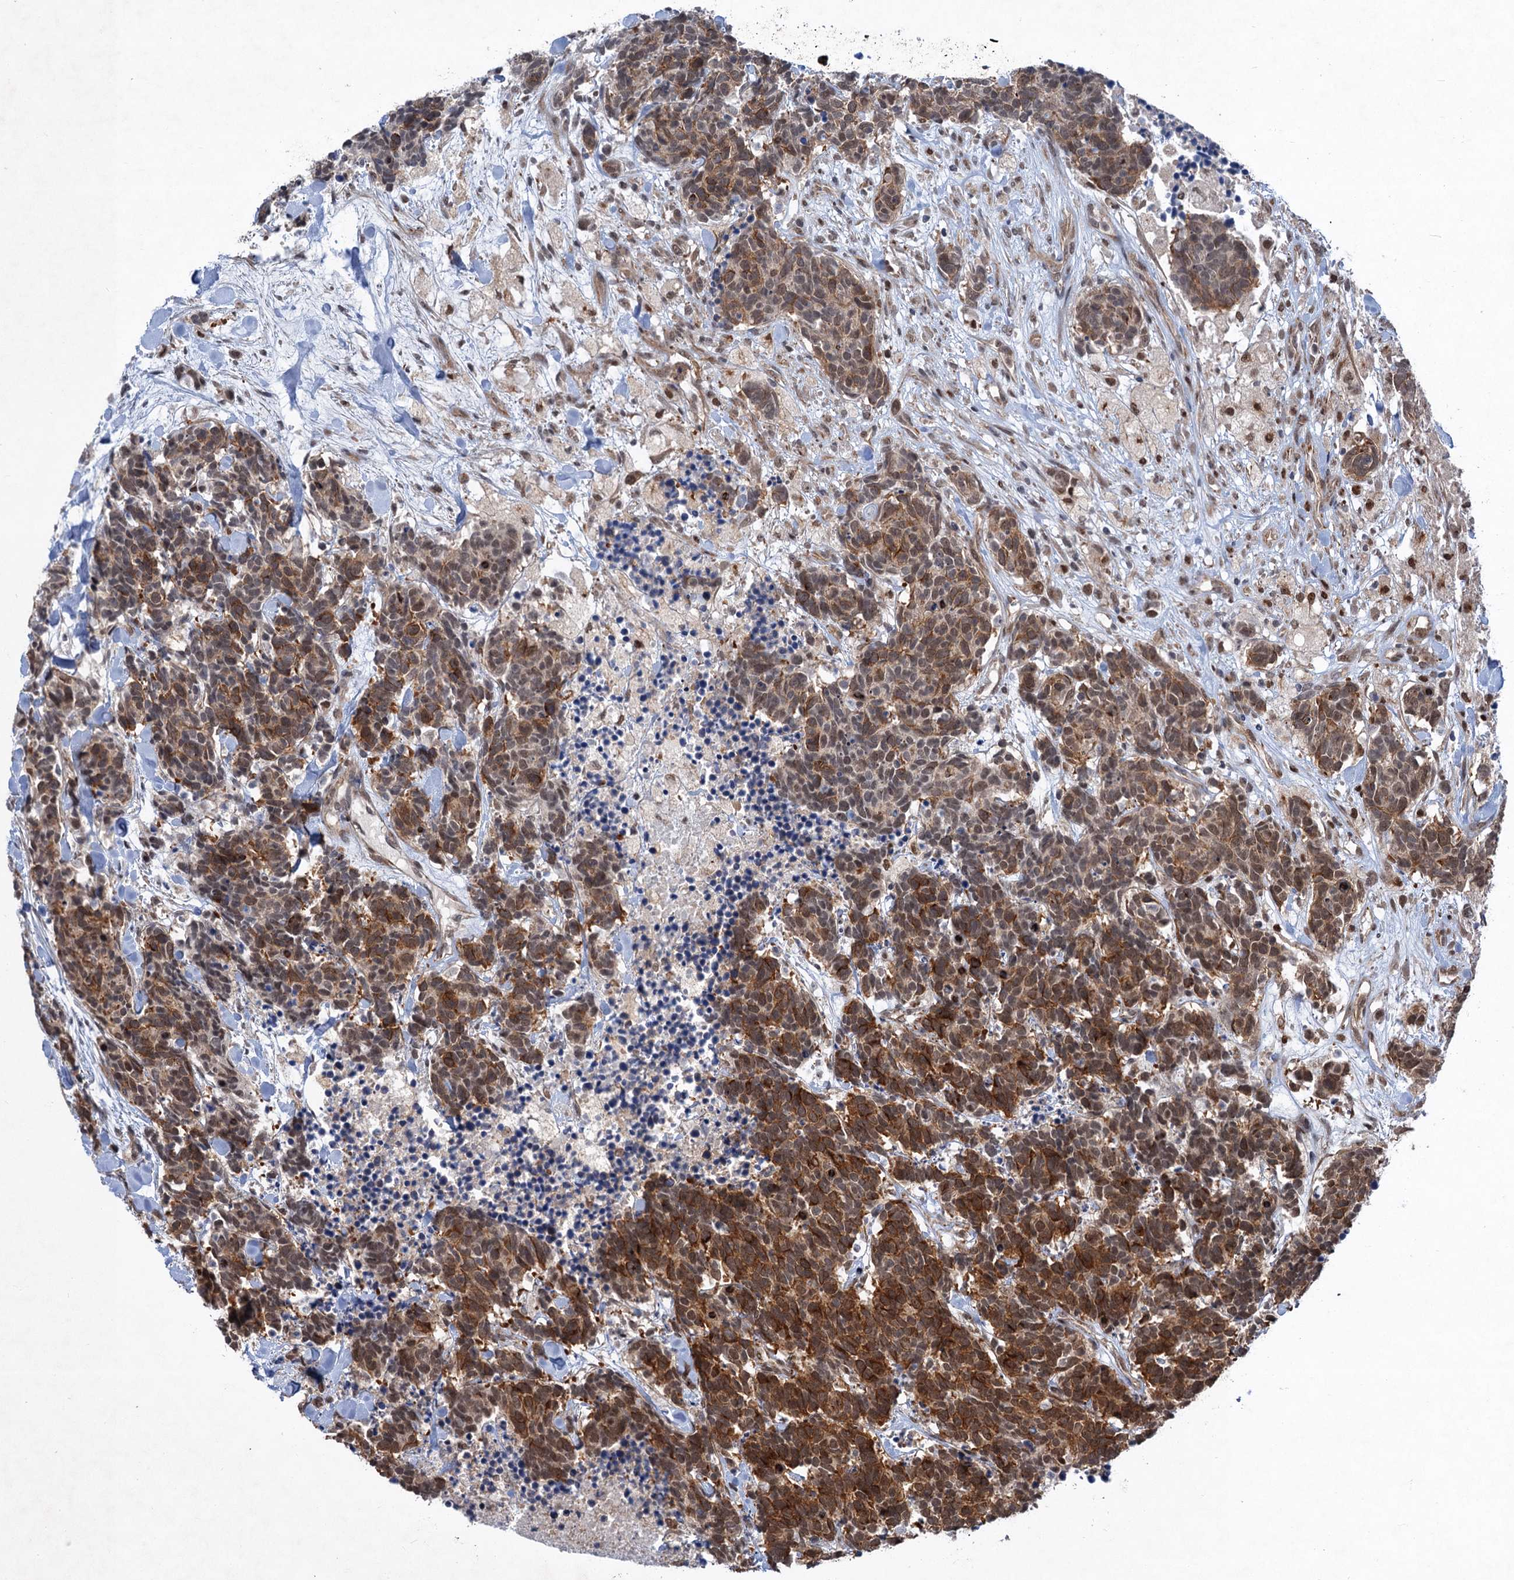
{"staining": {"intensity": "strong", "quantity": "25%-75%", "location": "cytoplasmic/membranous,nuclear"}, "tissue": "carcinoid", "cell_type": "Tumor cells", "image_type": "cancer", "snomed": [{"axis": "morphology", "description": "Carcinoma, NOS"}, {"axis": "morphology", "description": "Carcinoid, malignant, NOS"}, {"axis": "topography", "description": "Prostate"}], "caption": "Malignant carcinoid stained with a brown dye exhibits strong cytoplasmic/membranous and nuclear positive positivity in approximately 25%-75% of tumor cells.", "gene": "TTC31", "patient": {"sex": "male", "age": 57}}